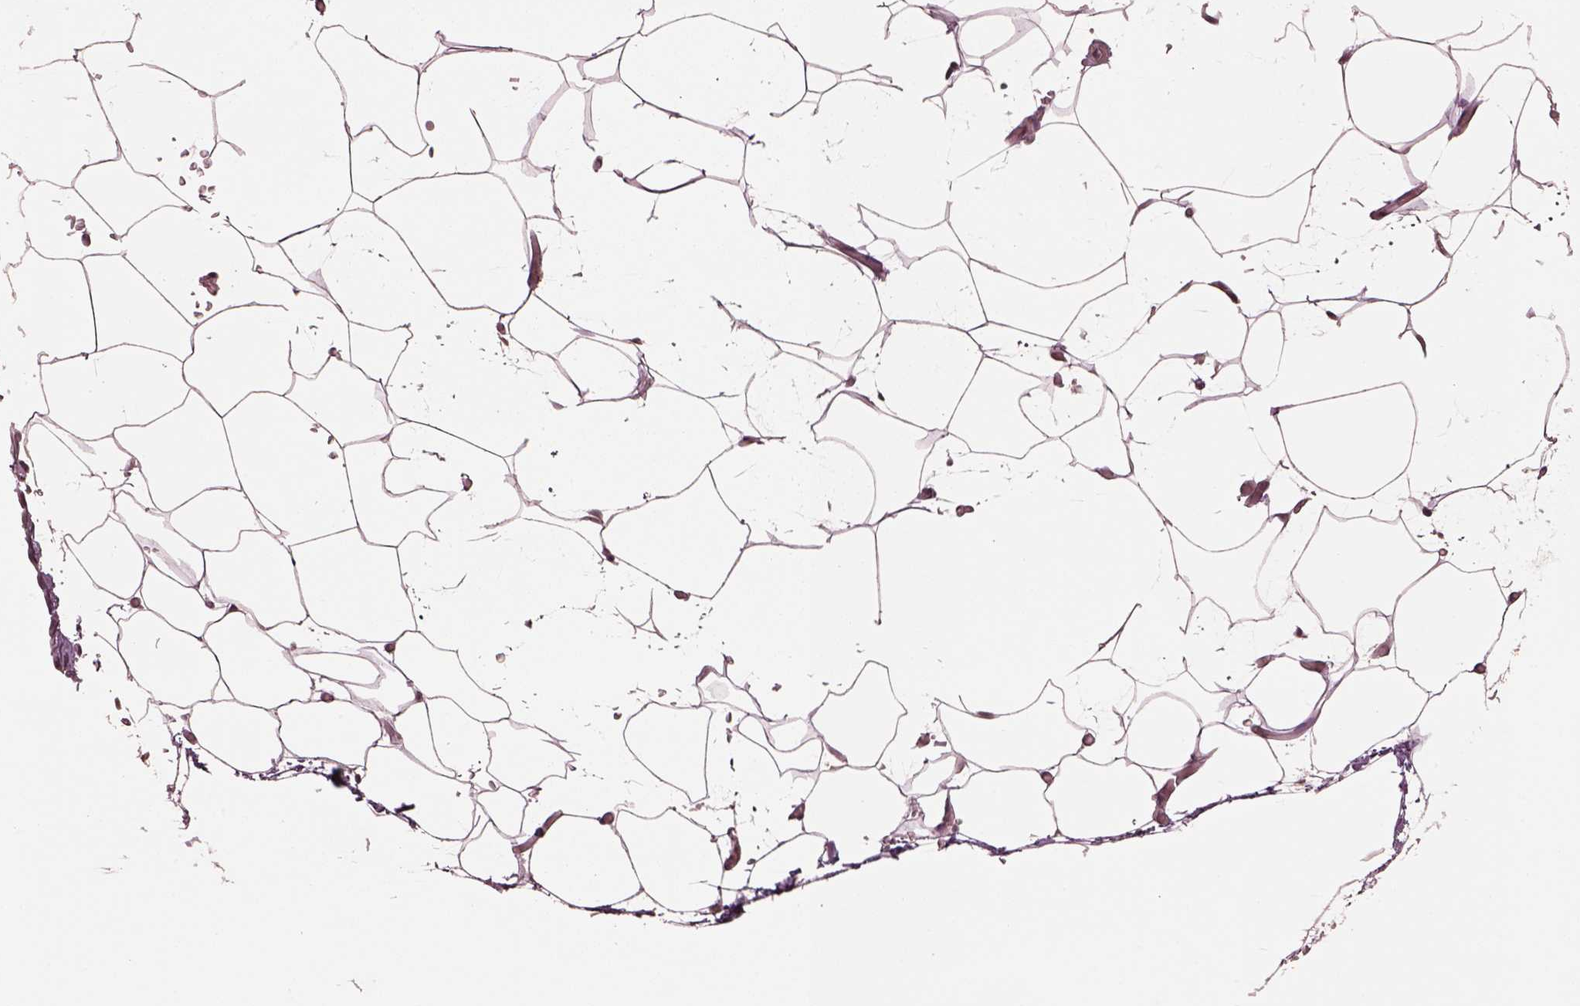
{"staining": {"intensity": "strong", "quantity": ">75%", "location": "nuclear"}, "tissue": "adipose tissue", "cell_type": "Adipocytes", "image_type": "normal", "snomed": [{"axis": "morphology", "description": "Normal tissue, NOS"}, {"axis": "topography", "description": "Adipose tissue"}], "caption": "A brown stain labels strong nuclear expression of a protein in adipocytes of unremarkable adipose tissue.", "gene": "BRD9", "patient": {"sex": "male", "age": 57}}